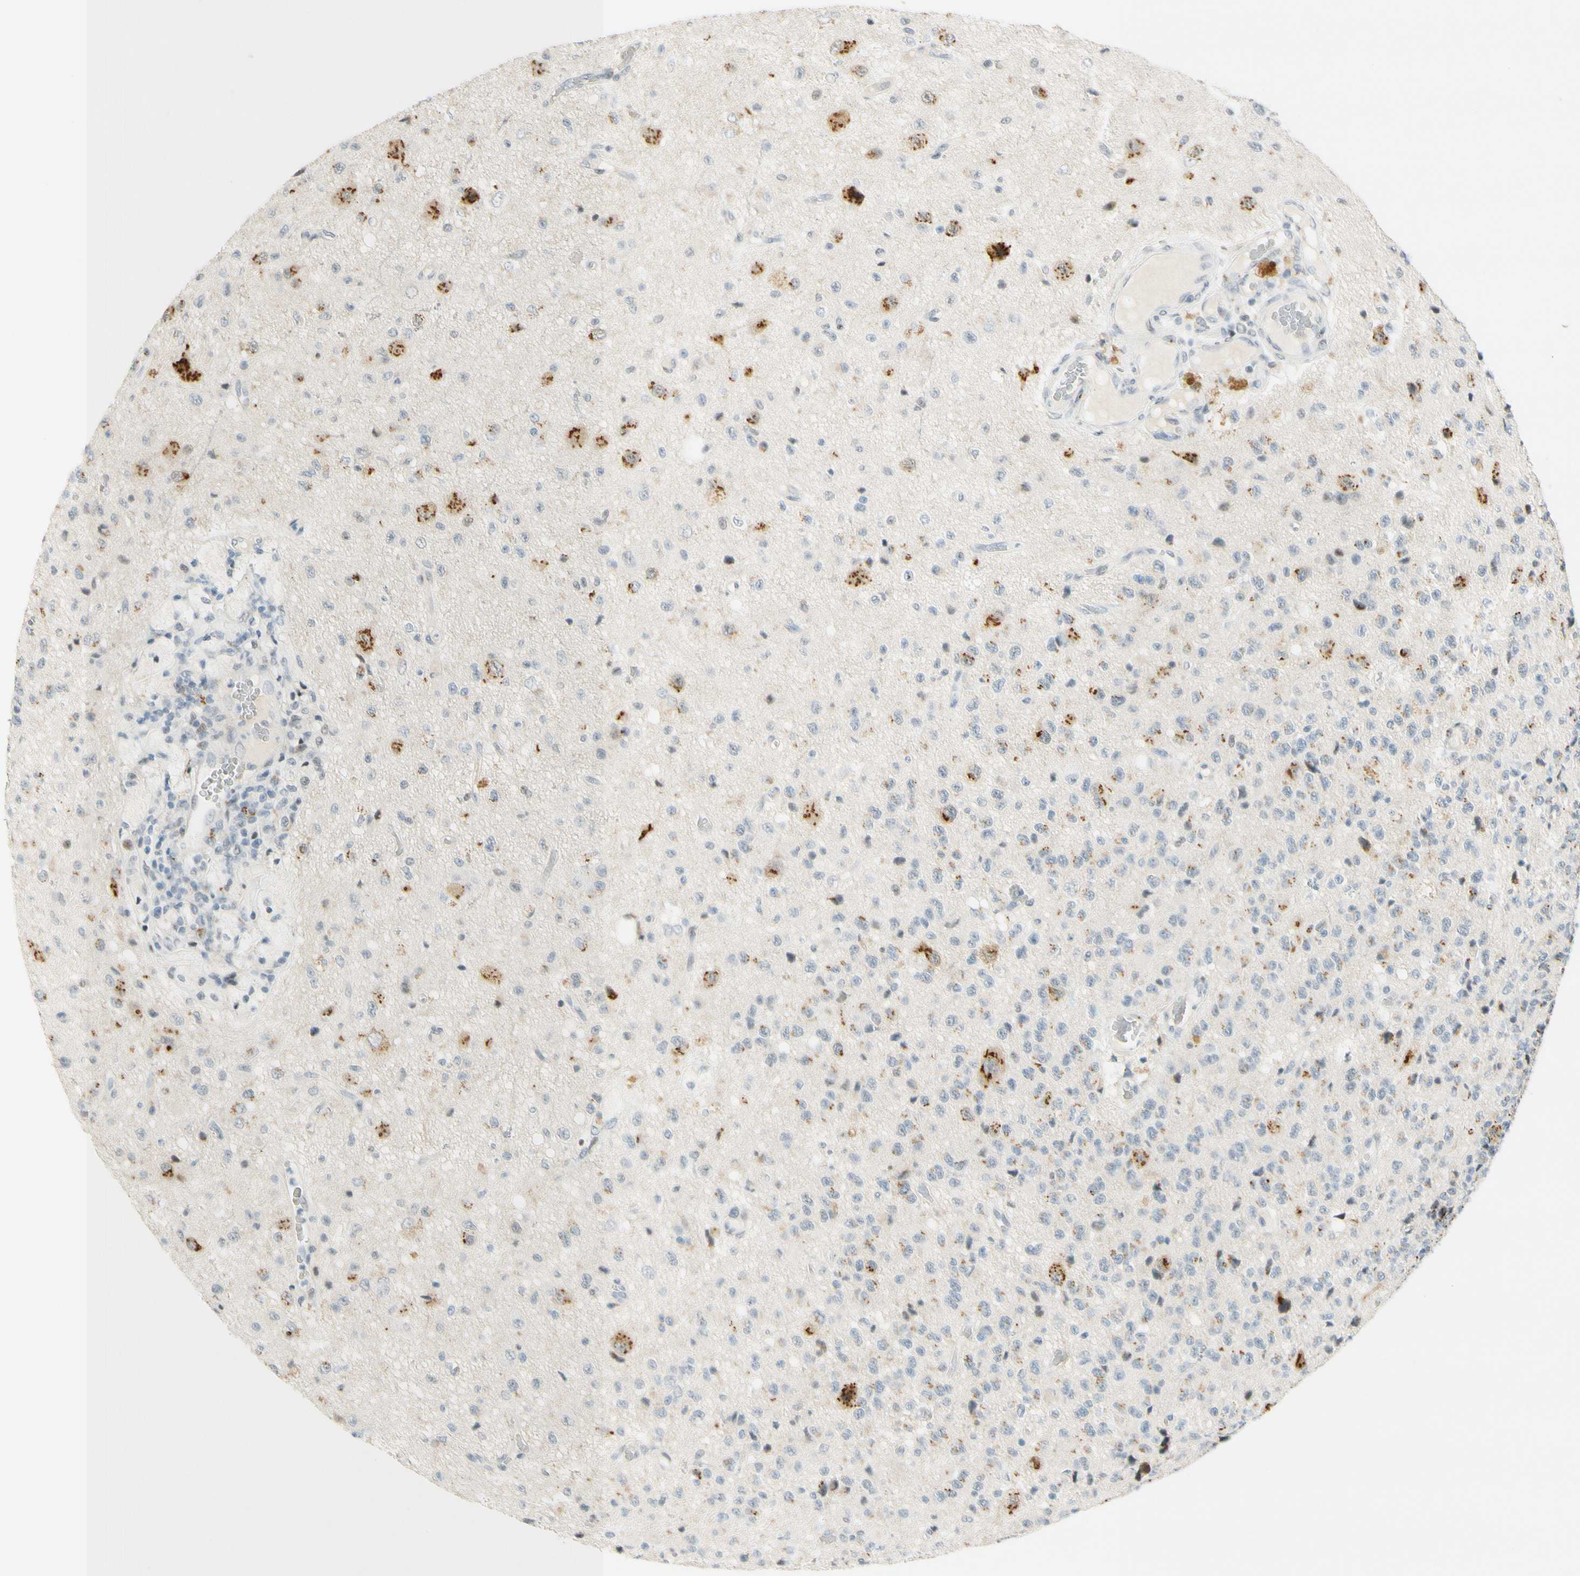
{"staining": {"intensity": "moderate", "quantity": "25%-75%", "location": "cytoplasmic/membranous"}, "tissue": "glioma", "cell_type": "Tumor cells", "image_type": "cancer", "snomed": [{"axis": "morphology", "description": "Glioma, malignant, High grade"}, {"axis": "topography", "description": "pancreas cauda"}], "caption": "Immunohistochemistry (IHC) (DAB (3,3'-diaminobenzidine)) staining of malignant glioma (high-grade) demonstrates moderate cytoplasmic/membranous protein positivity in about 25%-75% of tumor cells.", "gene": "B4GALNT1", "patient": {"sex": "male", "age": 60}}